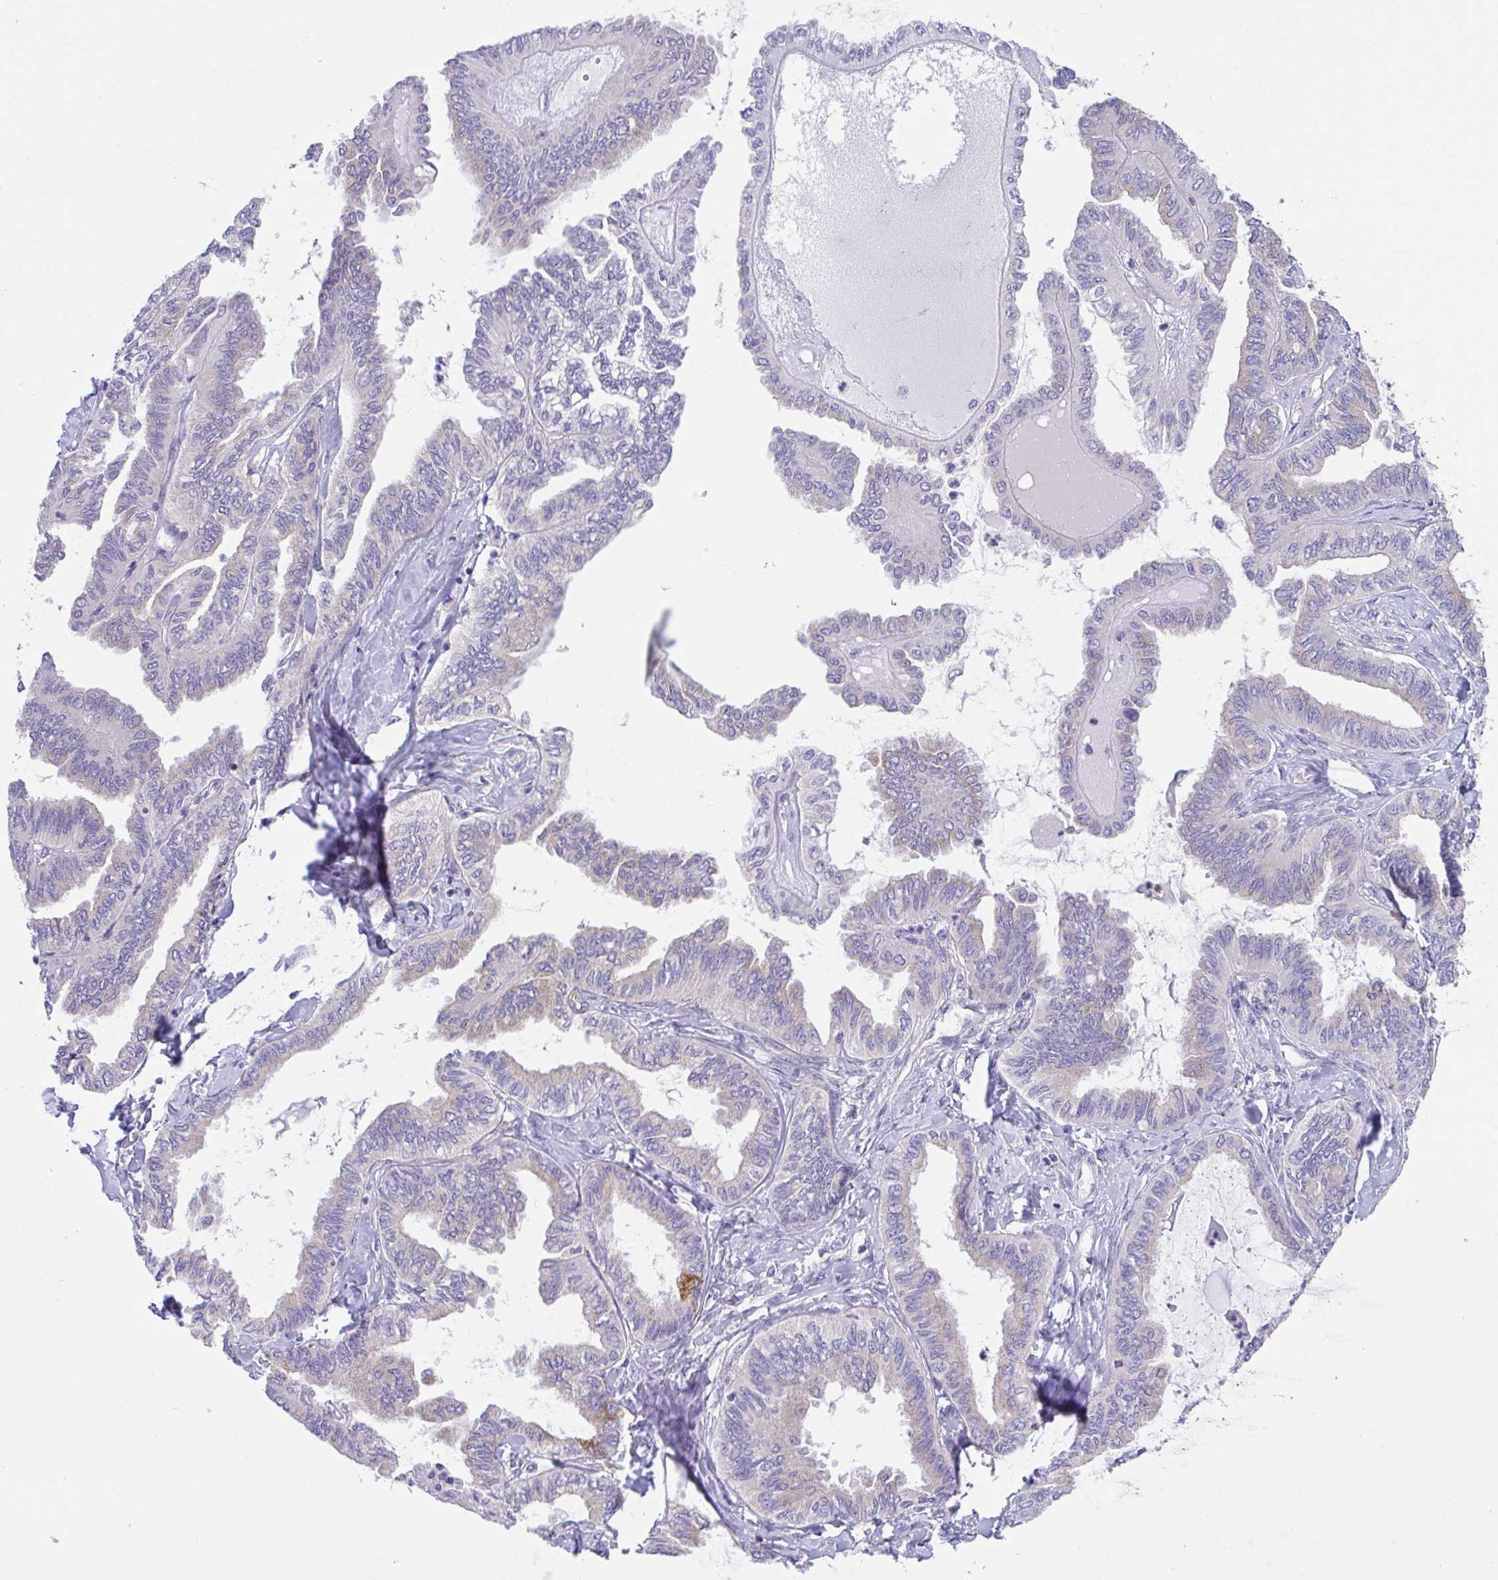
{"staining": {"intensity": "negative", "quantity": "none", "location": "none"}, "tissue": "ovarian cancer", "cell_type": "Tumor cells", "image_type": "cancer", "snomed": [{"axis": "morphology", "description": "Carcinoma, endometroid"}, {"axis": "topography", "description": "Ovary"}], "caption": "There is no significant staining in tumor cells of endometroid carcinoma (ovarian). (IHC, brightfield microscopy, high magnification).", "gene": "MIA3", "patient": {"sex": "female", "age": 70}}